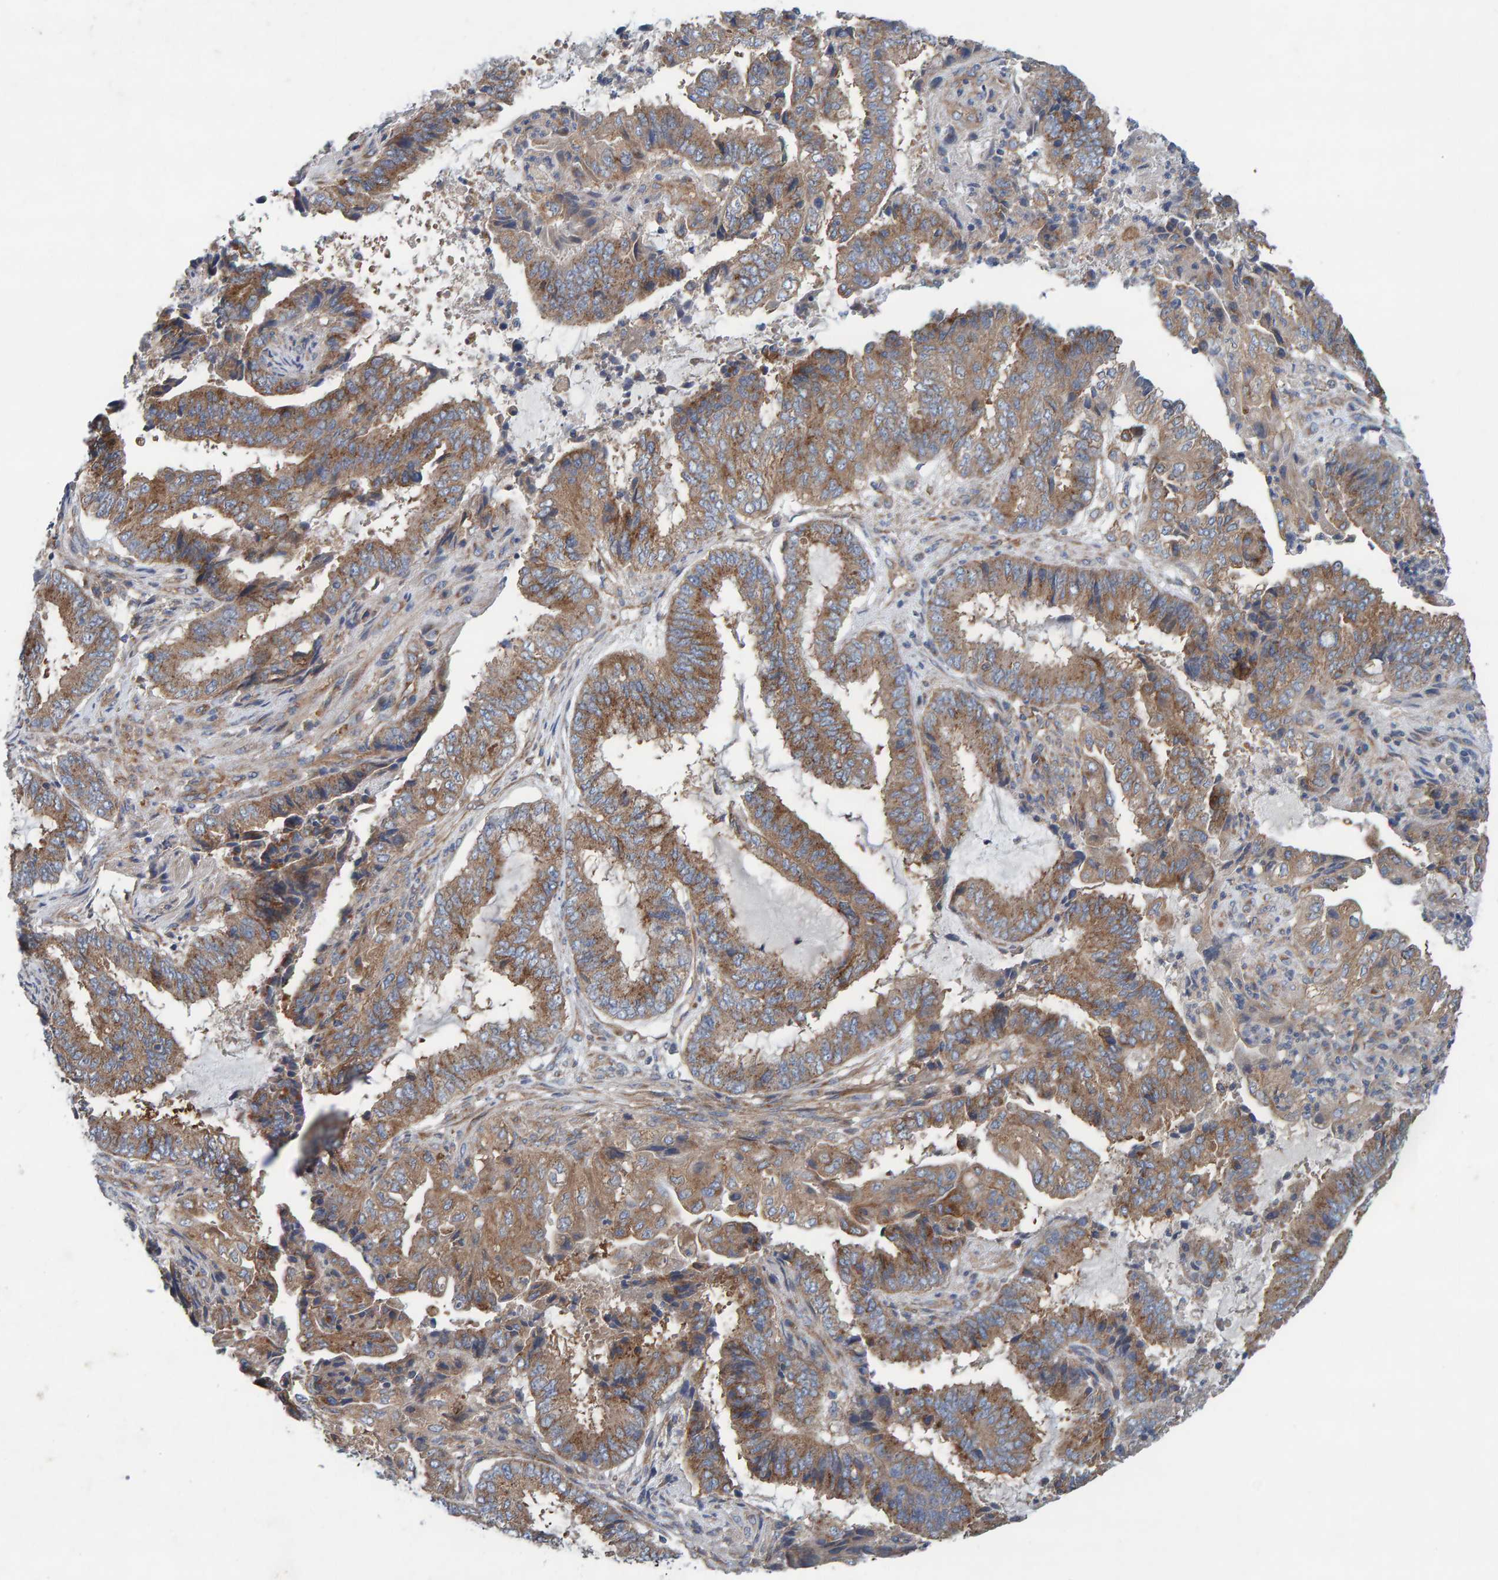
{"staining": {"intensity": "moderate", "quantity": ">75%", "location": "cytoplasmic/membranous"}, "tissue": "endometrial cancer", "cell_type": "Tumor cells", "image_type": "cancer", "snomed": [{"axis": "morphology", "description": "Adenocarcinoma, NOS"}, {"axis": "topography", "description": "Endometrium"}], "caption": "A medium amount of moderate cytoplasmic/membranous expression is appreciated in about >75% of tumor cells in endometrial adenocarcinoma tissue. The protein of interest is stained brown, and the nuclei are stained in blue (DAB IHC with brightfield microscopy, high magnification).", "gene": "MKLN1", "patient": {"sex": "female", "age": 51}}